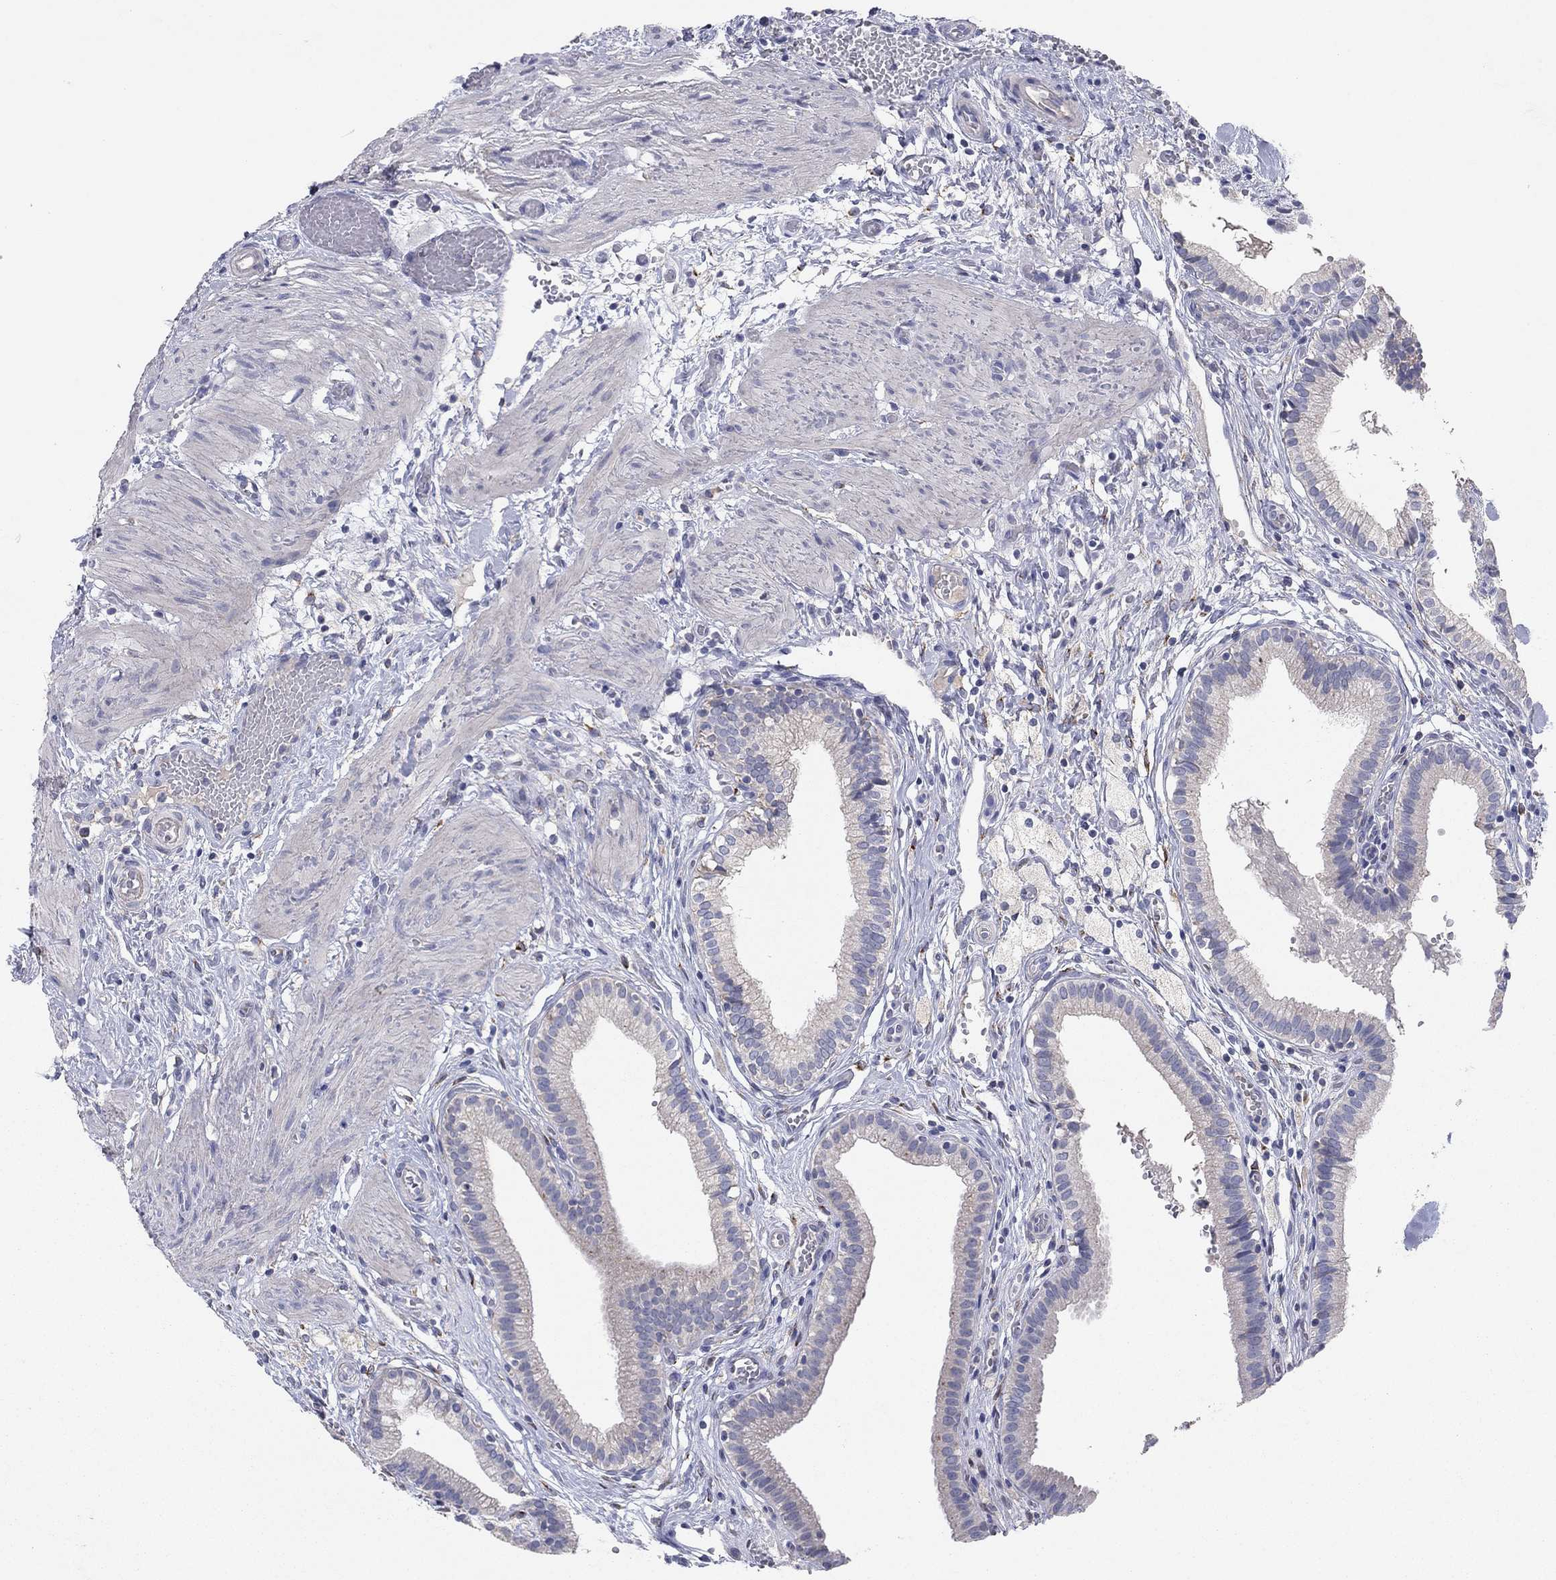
{"staining": {"intensity": "negative", "quantity": "none", "location": "none"}, "tissue": "gallbladder", "cell_type": "Glandular cells", "image_type": "normal", "snomed": [{"axis": "morphology", "description": "Normal tissue, NOS"}, {"axis": "topography", "description": "Gallbladder"}], "caption": "The micrograph shows no staining of glandular cells in normal gallbladder.", "gene": "PTGDS", "patient": {"sex": "female", "age": 24}}